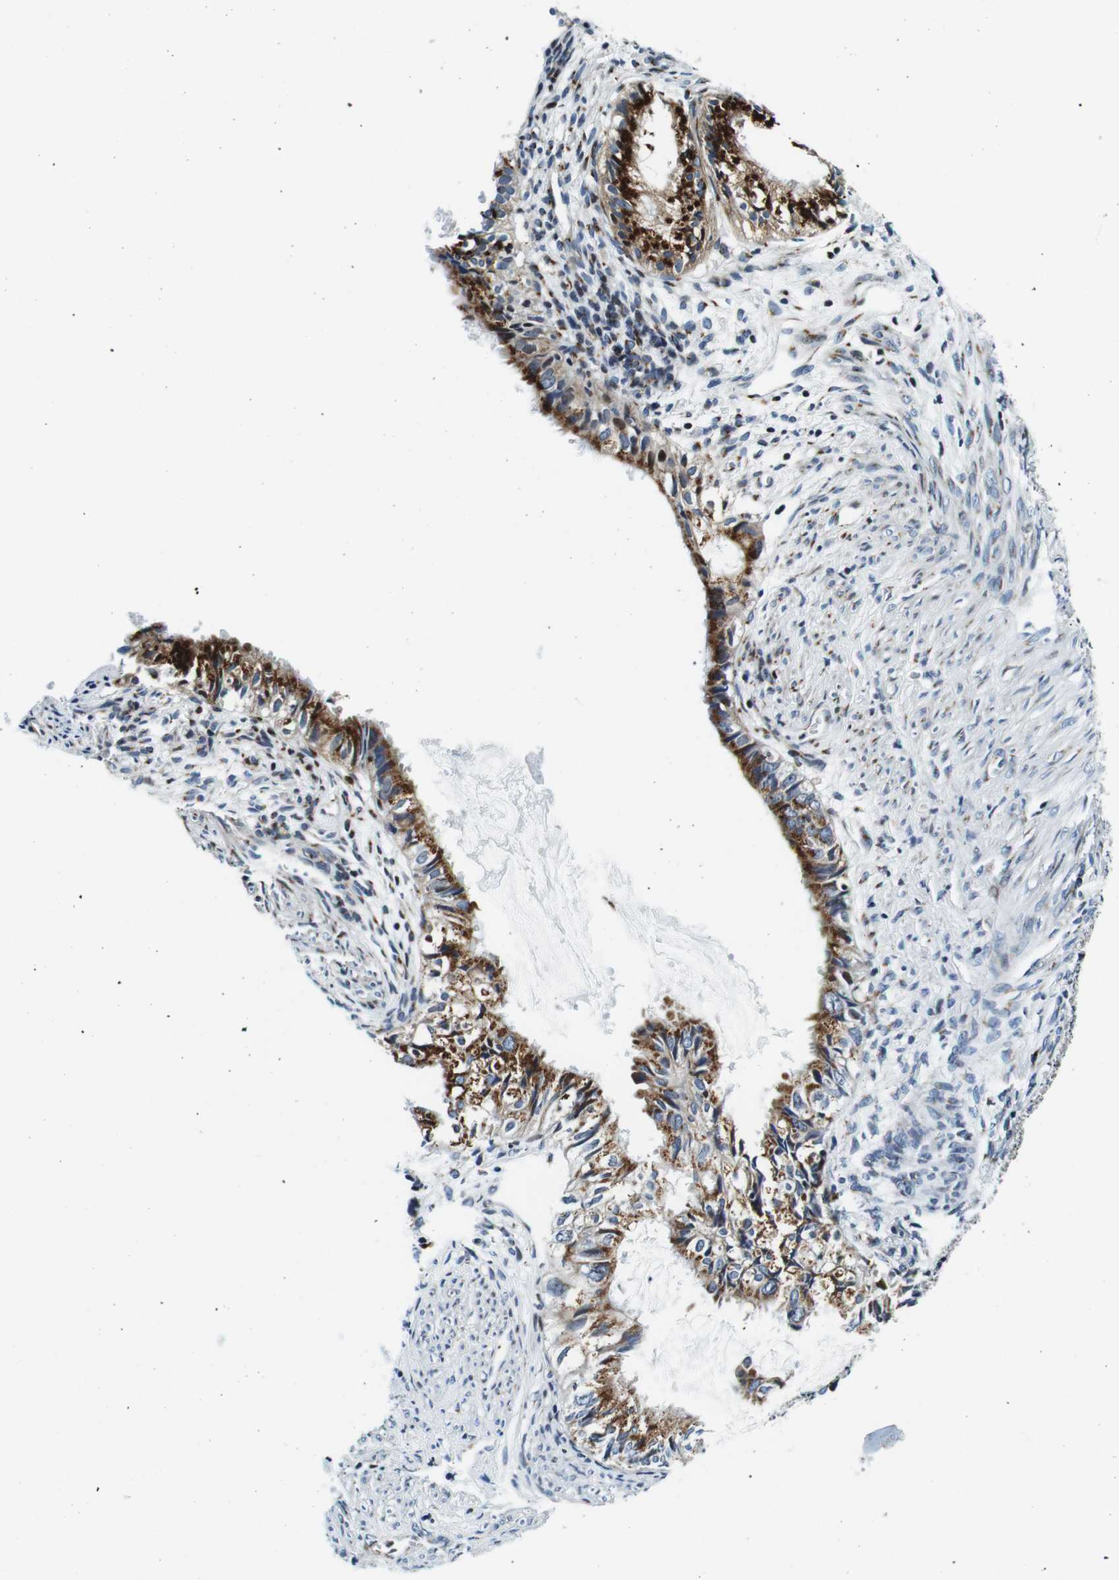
{"staining": {"intensity": "strong", "quantity": ">75%", "location": "cytoplasmic/membranous"}, "tissue": "cervical cancer", "cell_type": "Tumor cells", "image_type": "cancer", "snomed": [{"axis": "morphology", "description": "Normal tissue, NOS"}, {"axis": "morphology", "description": "Adenocarcinoma, NOS"}, {"axis": "topography", "description": "Cervix"}, {"axis": "topography", "description": "Endometrium"}], "caption": "Protein analysis of cervical cancer (adenocarcinoma) tissue displays strong cytoplasmic/membranous positivity in approximately >75% of tumor cells.", "gene": "FAR2", "patient": {"sex": "female", "age": 86}}